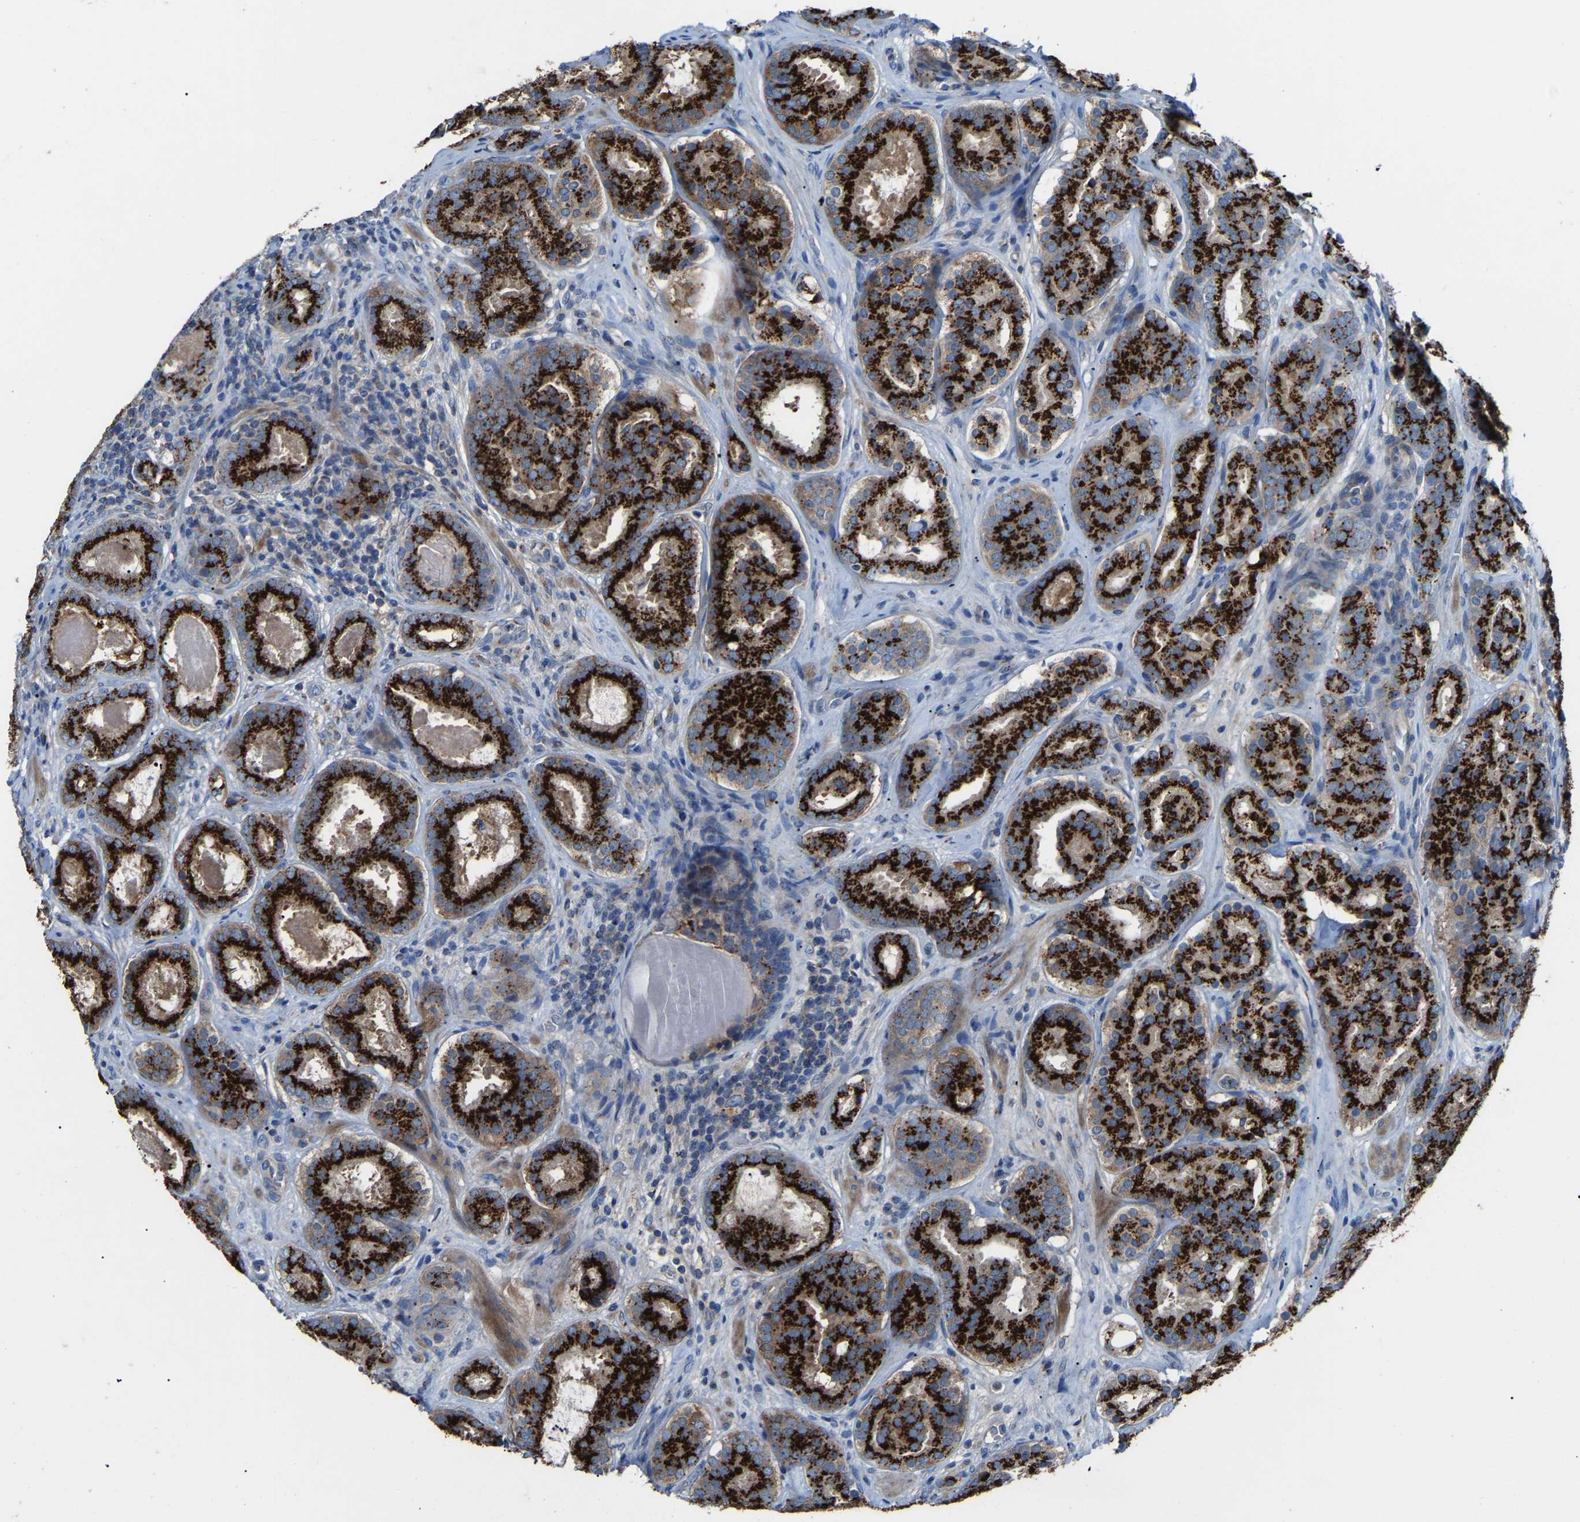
{"staining": {"intensity": "strong", "quantity": ">75%", "location": "cytoplasmic/membranous"}, "tissue": "prostate cancer", "cell_type": "Tumor cells", "image_type": "cancer", "snomed": [{"axis": "morphology", "description": "Adenocarcinoma, Low grade"}, {"axis": "topography", "description": "Prostate"}], "caption": "Brown immunohistochemical staining in human low-grade adenocarcinoma (prostate) demonstrates strong cytoplasmic/membranous expression in about >75% of tumor cells. (DAB = brown stain, brightfield microscopy at high magnification).", "gene": "CANT1", "patient": {"sex": "male", "age": 69}}